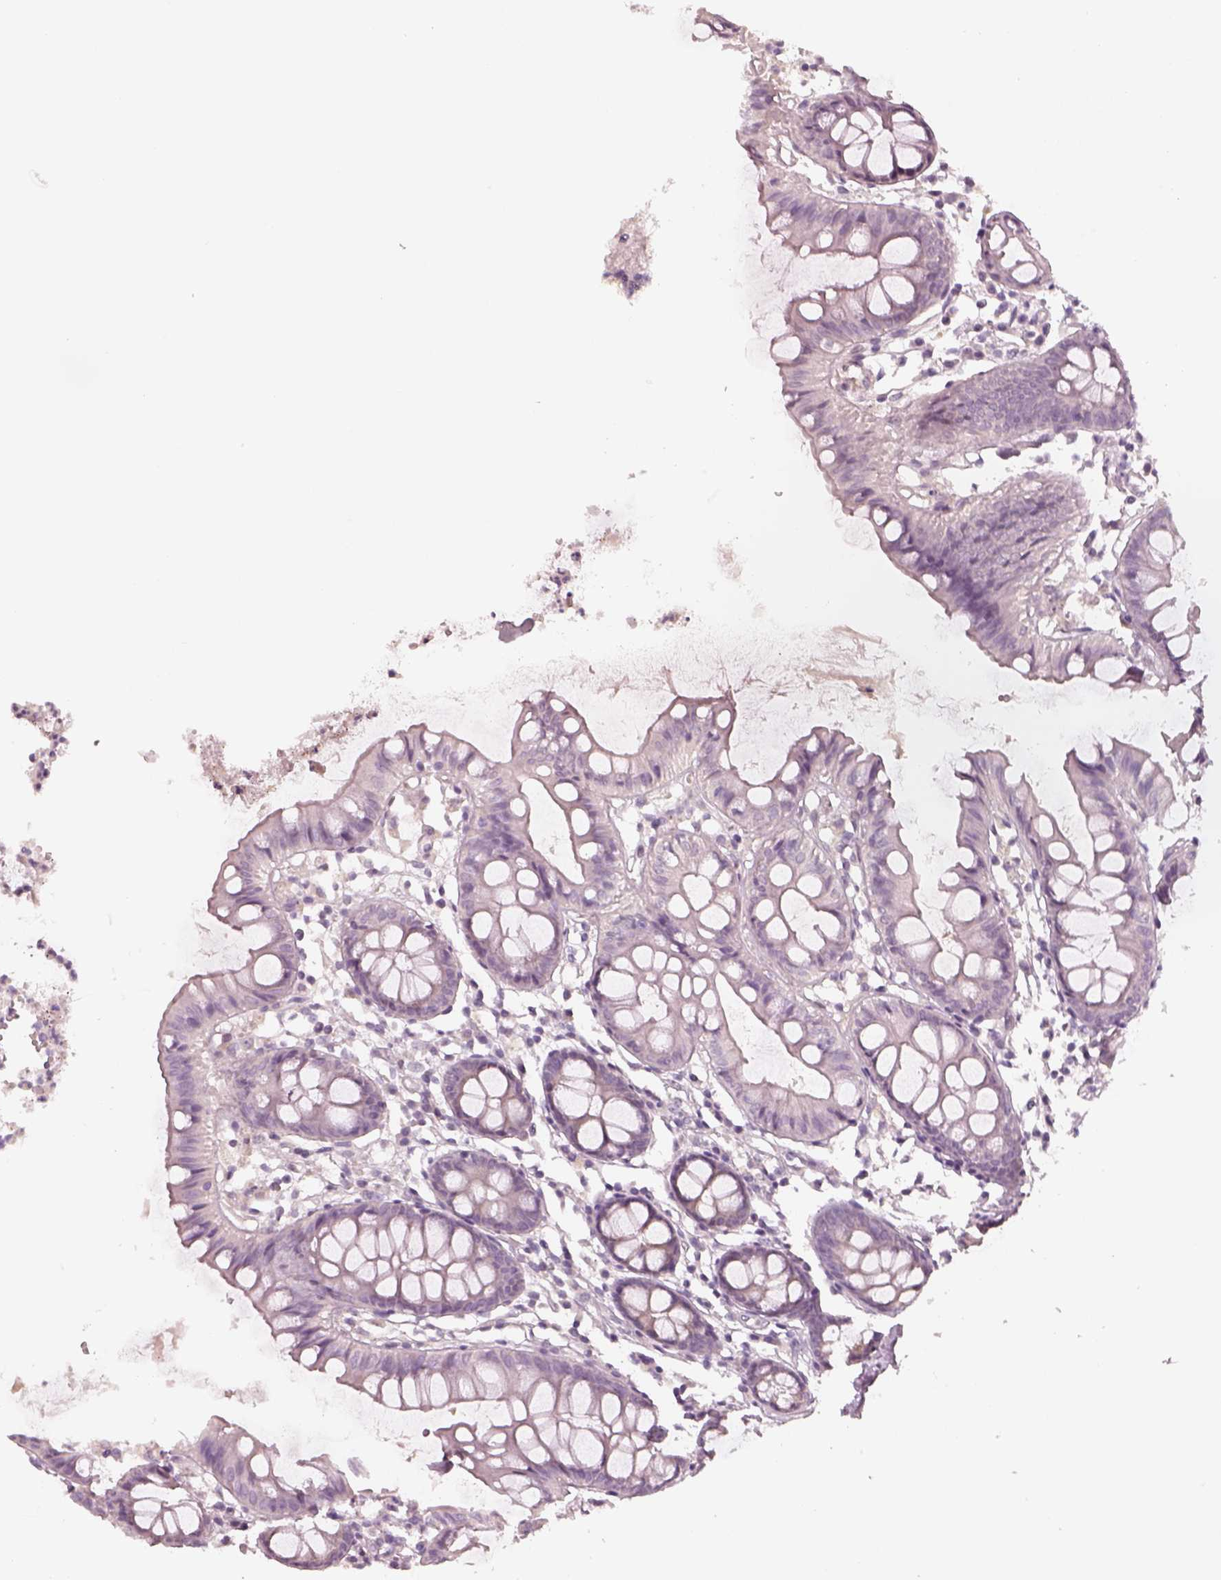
{"staining": {"intensity": "negative", "quantity": "none", "location": "none"}, "tissue": "colon", "cell_type": "Endothelial cells", "image_type": "normal", "snomed": [{"axis": "morphology", "description": "Normal tissue, NOS"}, {"axis": "topography", "description": "Colon"}], "caption": "IHC micrograph of unremarkable colon stained for a protein (brown), which shows no expression in endothelial cells.", "gene": "EGR4", "patient": {"sex": "female", "age": 84}}